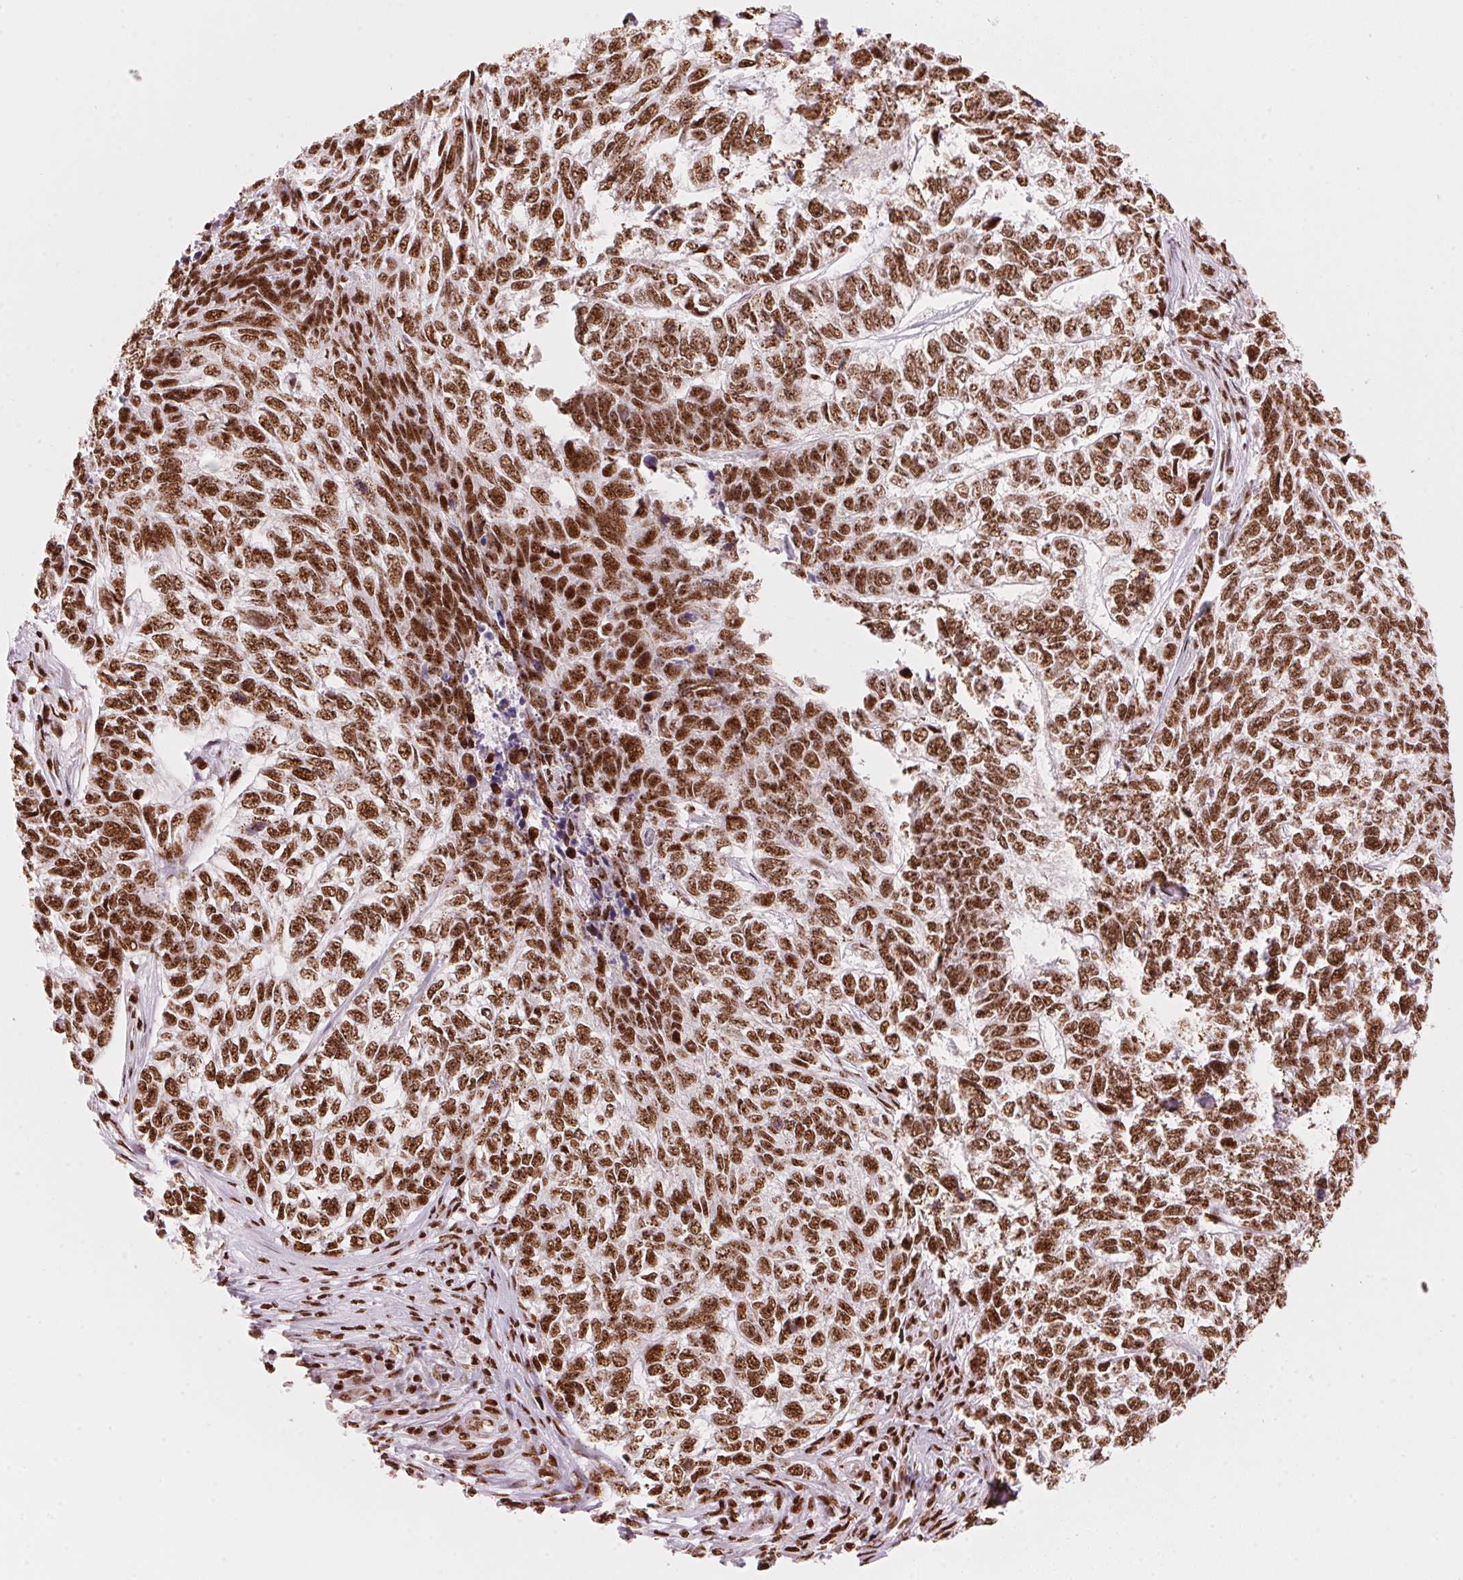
{"staining": {"intensity": "strong", "quantity": ">75%", "location": "nuclear"}, "tissue": "skin cancer", "cell_type": "Tumor cells", "image_type": "cancer", "snomed": [{"axis": "morphology", "description": "Basal cell carcinoma"}, {"axis": "topography", "description": "Skin"}], "caption": "DAB immunohistochemical staining of human skin basal cell carcinoma shows strong nuclear protein staining in approximately >75% of tumor cells. (DAB = brown stain, brightfield microscopy at high magnification).", "gene": "NXF1", "patient": {"sex": "female", "age": 65}}